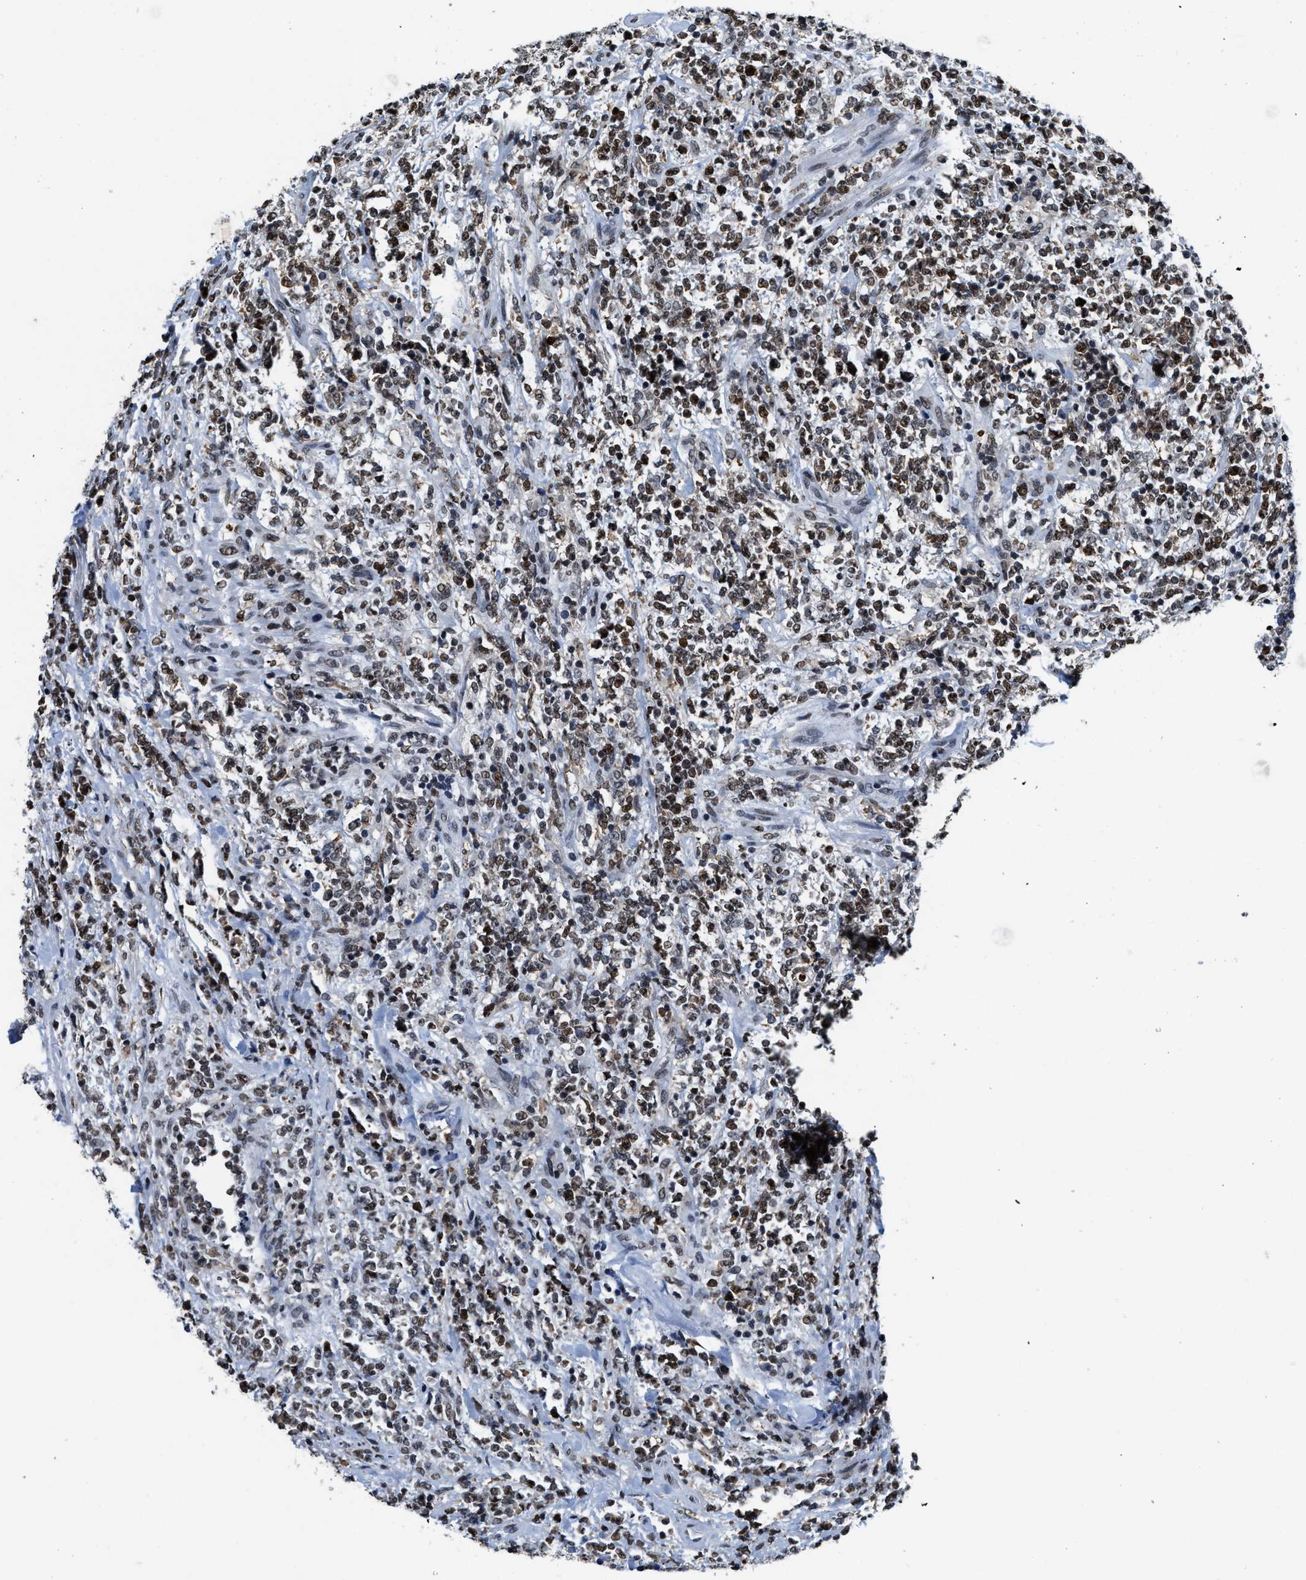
{"staining": {"intensity": "moderate", "quantity": ">75%", "location": "nuclear"}, "tissue": "lymphoma", "cell_type": "Tumor cells", "image_type": "cancer", "snomed": [{"axis": "morphology", "description": "Malignant lymphoma, non-Hodgkin's type, High grade"}, {"axis": "topography", "description": "Soft tissue"}], "caption": "The micrograph demonstrates a brown stain indicating the presence of a protein in the nuclear of tumor cells in lymphoma. (Stains: DAB in brown, nuclei in blue, Microscopy: brightfield microscopy at high magnification).", "gene": "SUPT16H", "patient": {"sex": "male", "age": 18}}